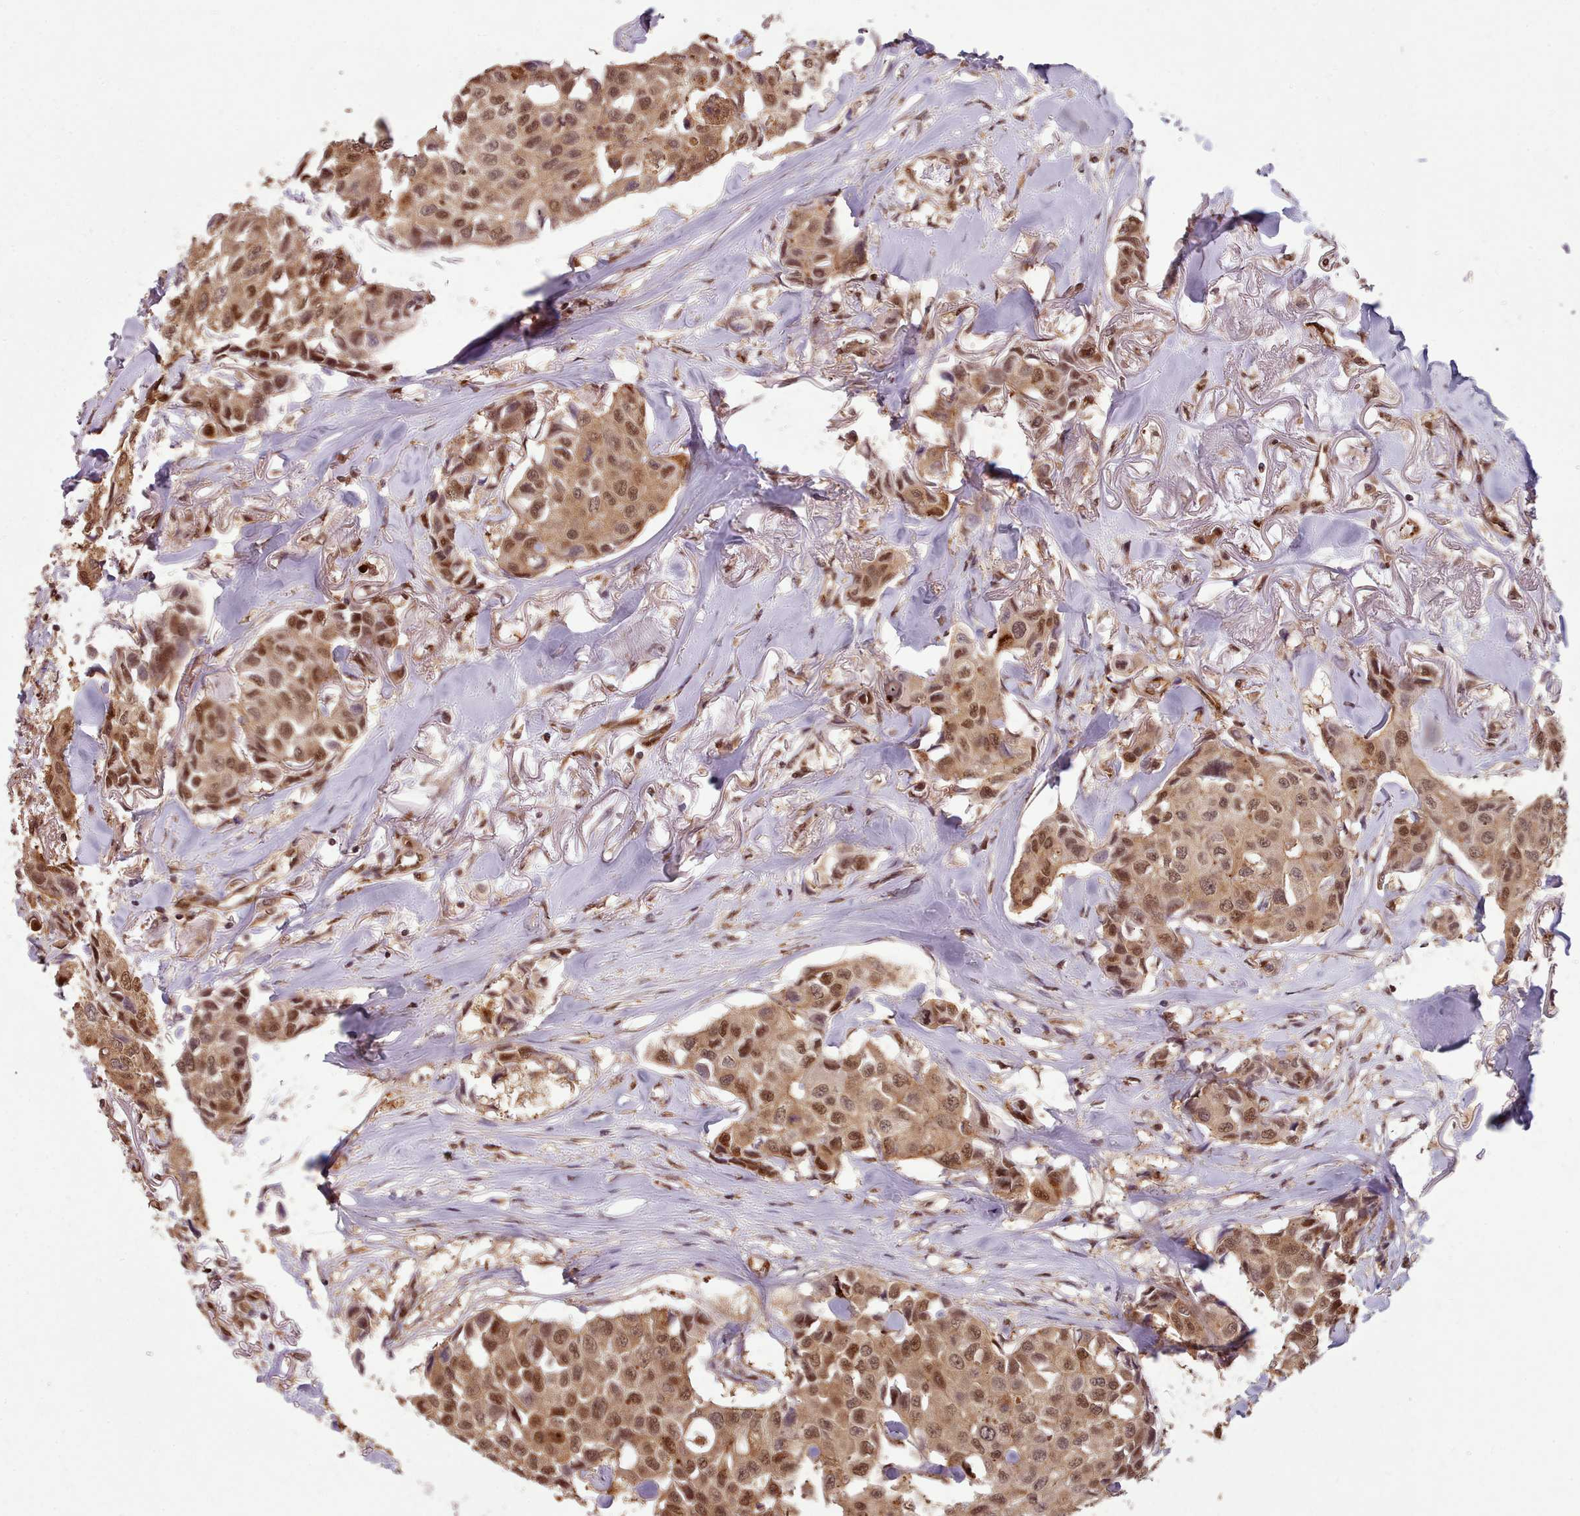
{"staining": {"intensity": "moderate", "quantity": ">75%", "location": "cytoplasmic/membranous,nuclear"}, "tissue": "breast cancer", "cell_type": "Tumor cells", "image_type": "cancer", "snomed": [{"axis": "morphology", "description": "Duct carcinoma"}, {"axis": "topography", "description": "Breast"}], "caption": "DAB (3,3'-diaminobenzidine) immunohistochemical staining of infiltrating ductal carcinoma (breast) shows moderate cytoplasmic/membranous and nuclear protein staining in about >75% of tumor cells.", "gene": "RPS27A", "patient": {"sex": "female", "age": 80}}